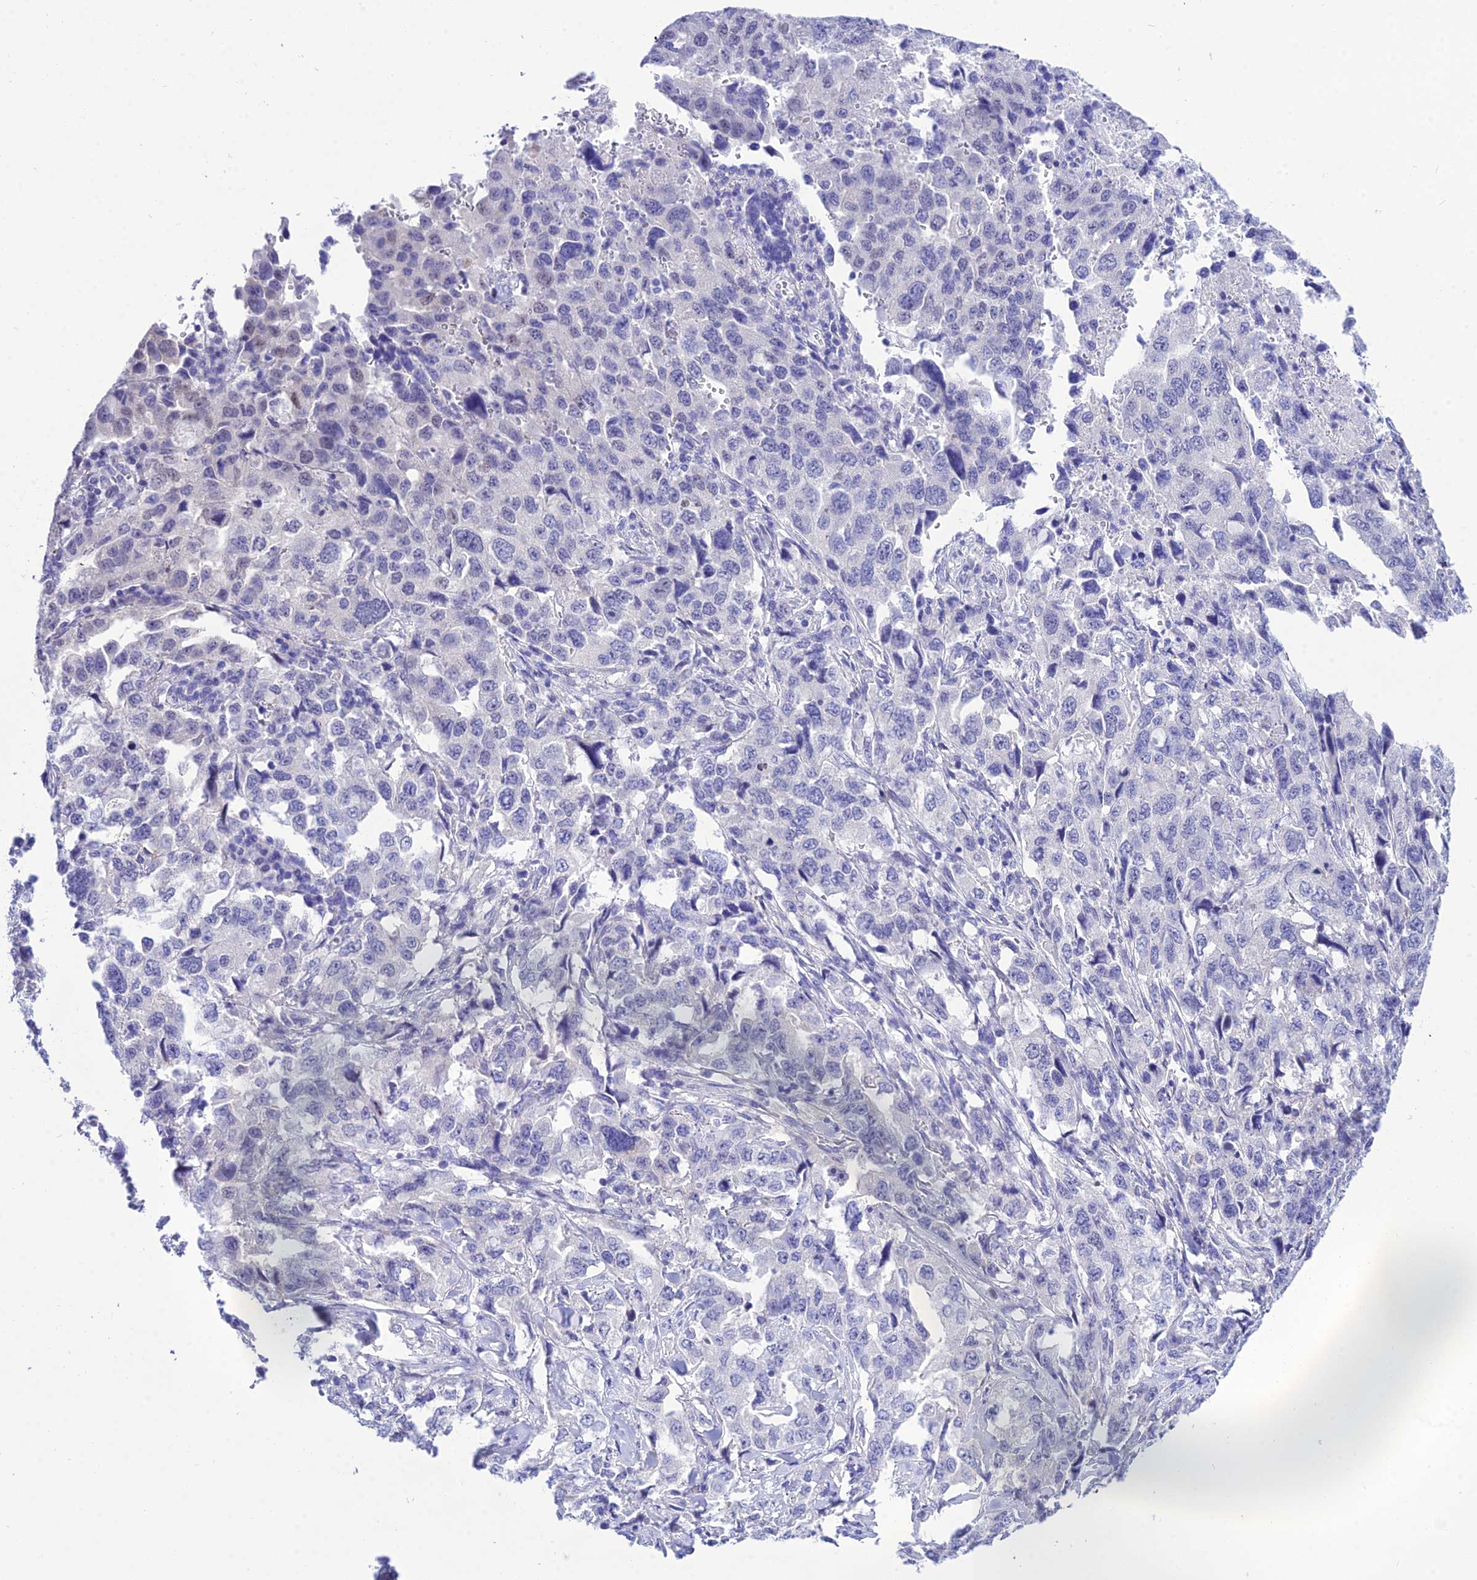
{"staining": {"intensity": "negative", "quantity": "none", "location": "none"}, "tissue": "lung cancer", "cell_type": "Tumor cells", "image_type": "cancer", "snomed": [{"axis": "morphology", "description": "Adenocarcinoma, NOS"}, {"axis": "topography", "description": "Lung"}], "caption": "A micrograph of adenocarcinoma (lung) stained for a protein reveals no brown staining in tumor cells.", "gene": "DEFB107A", "patient": {"sex": "female", "age": 51}}